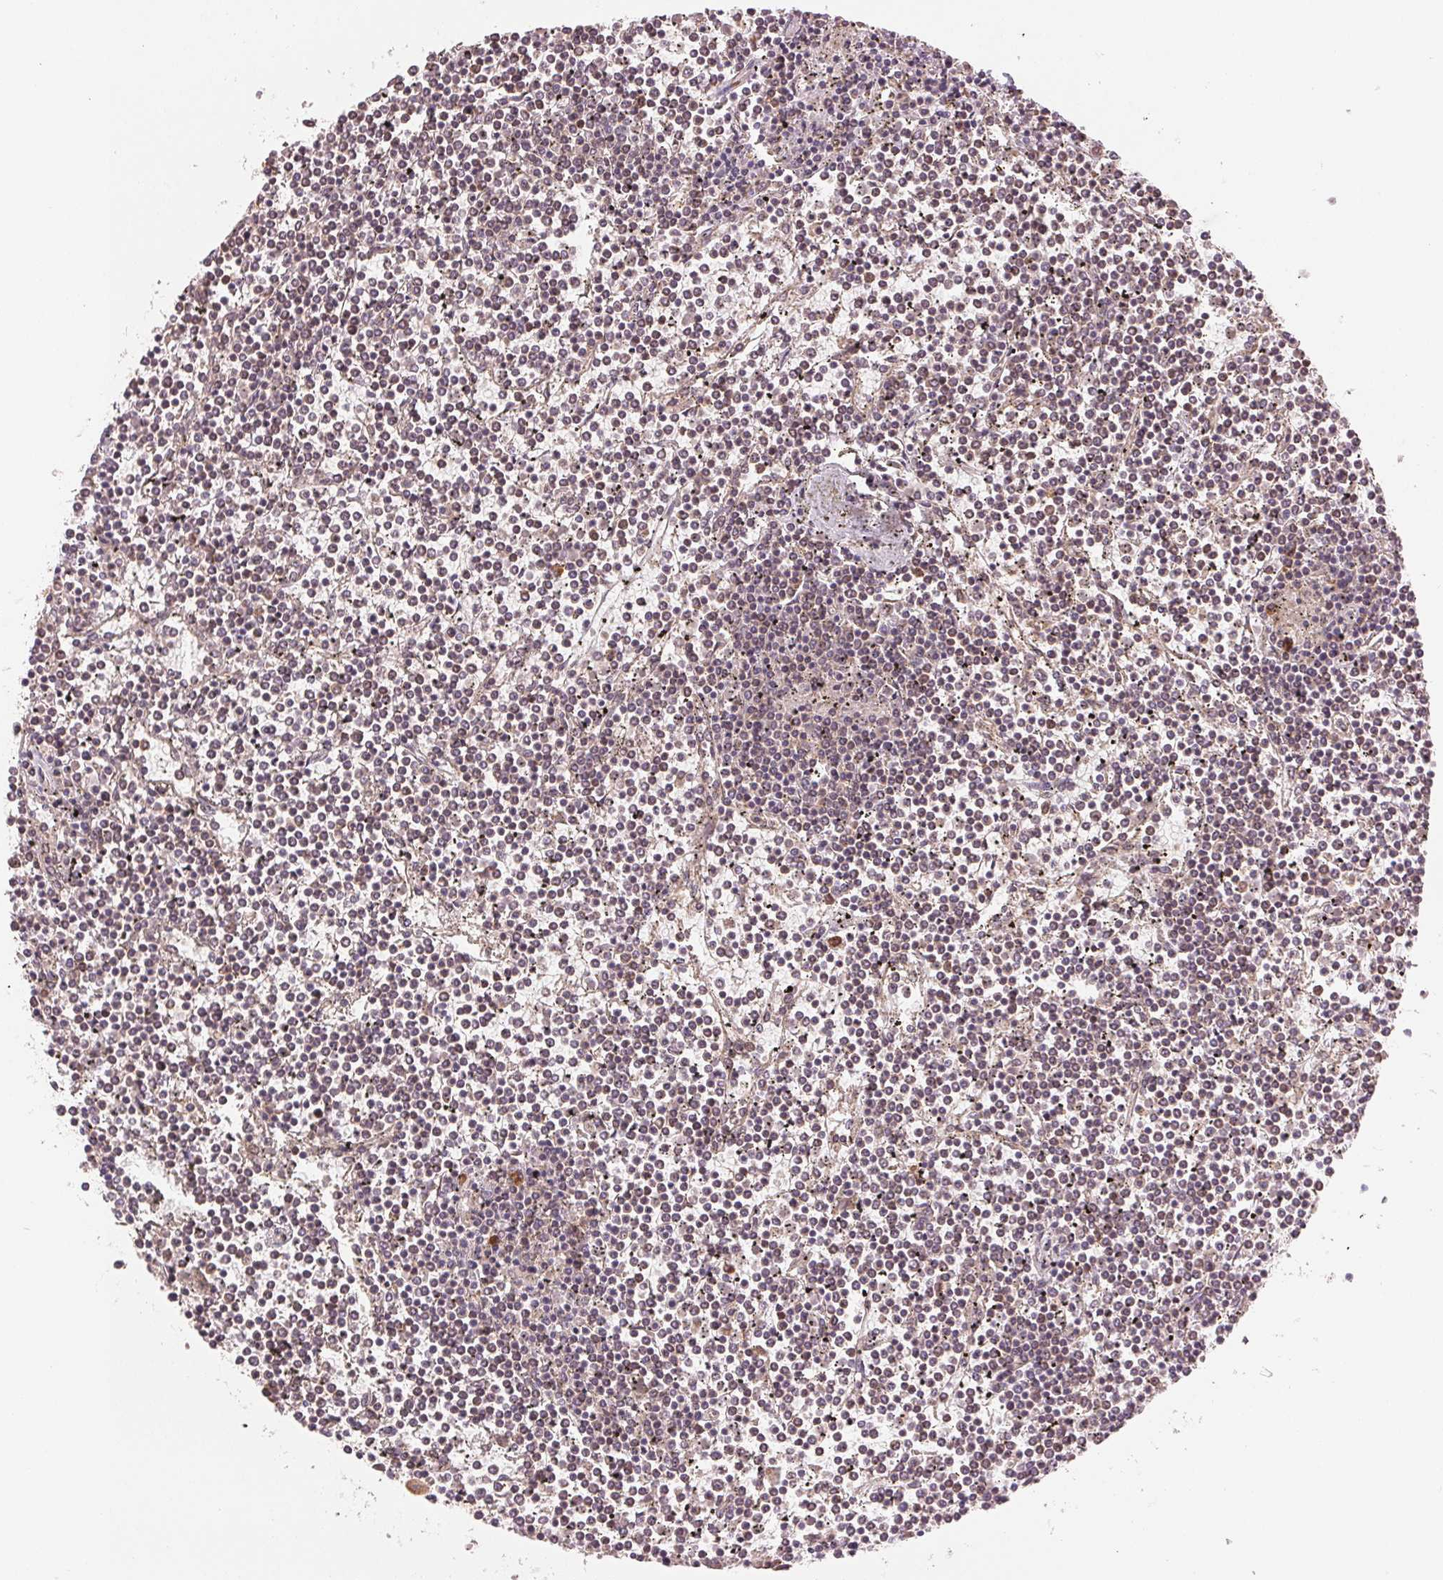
{"staining": {"intensity": "weak", "quantity": "<25%", "location": "cytoplasmic/membranous"}, "tissue": "lymphoma", "cell_type": "Tumor cells", "image_type": "cancer", "snomed": [{"axis": "morphology", "description": "Malignant lymphoma, non-Hodgkin's type, Low grade"}, {"axis": "topography", "description": "Spleen"}], "caption": "Human lymphoma stained for a protein using immunohistochemistry shows no expression in tumor cells.", "gene": "SLC20A1", "patient": {"sex": "female", "age": 19}}